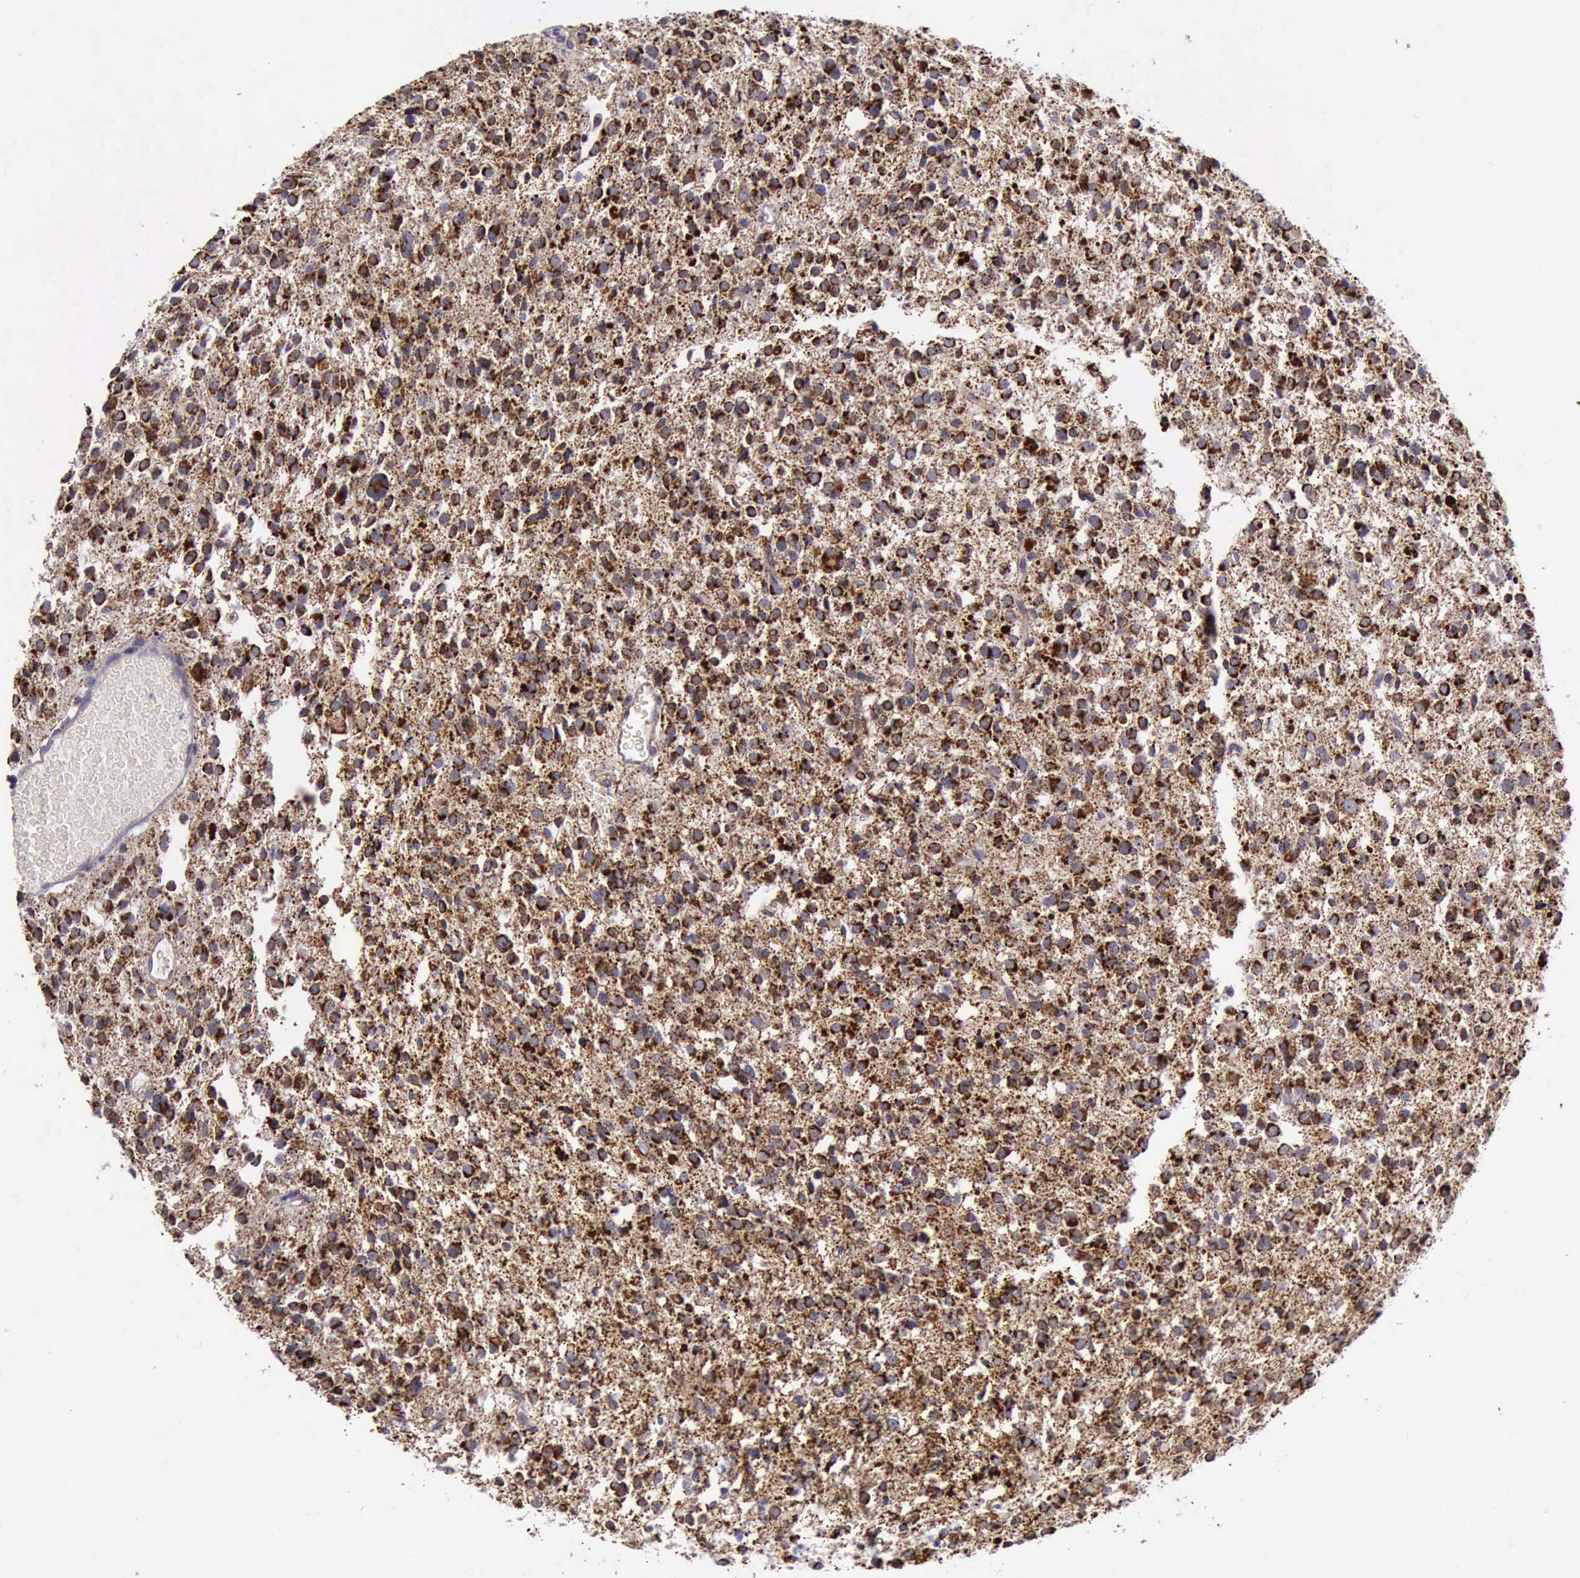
{"staining": {"intensity": "strong", "quantity": ">75%", "location": "cytoplasmic/membranous"}, "tissue": "glioma", "cell_type": "Tumor cells", "image_type": "cancer", "snomed": [{"axis": "morphology", "description": "Glioma, malignant, Low grade"}, {"axis": "topography", "description": "Brain"}], "caption": "Strong cytoplasmic/membranous staining for a protein is seen in about >75% of tumor cells of glioma using IHC.", "gene": "TXN2", "patient": {"sex": "female", "age": 36}}